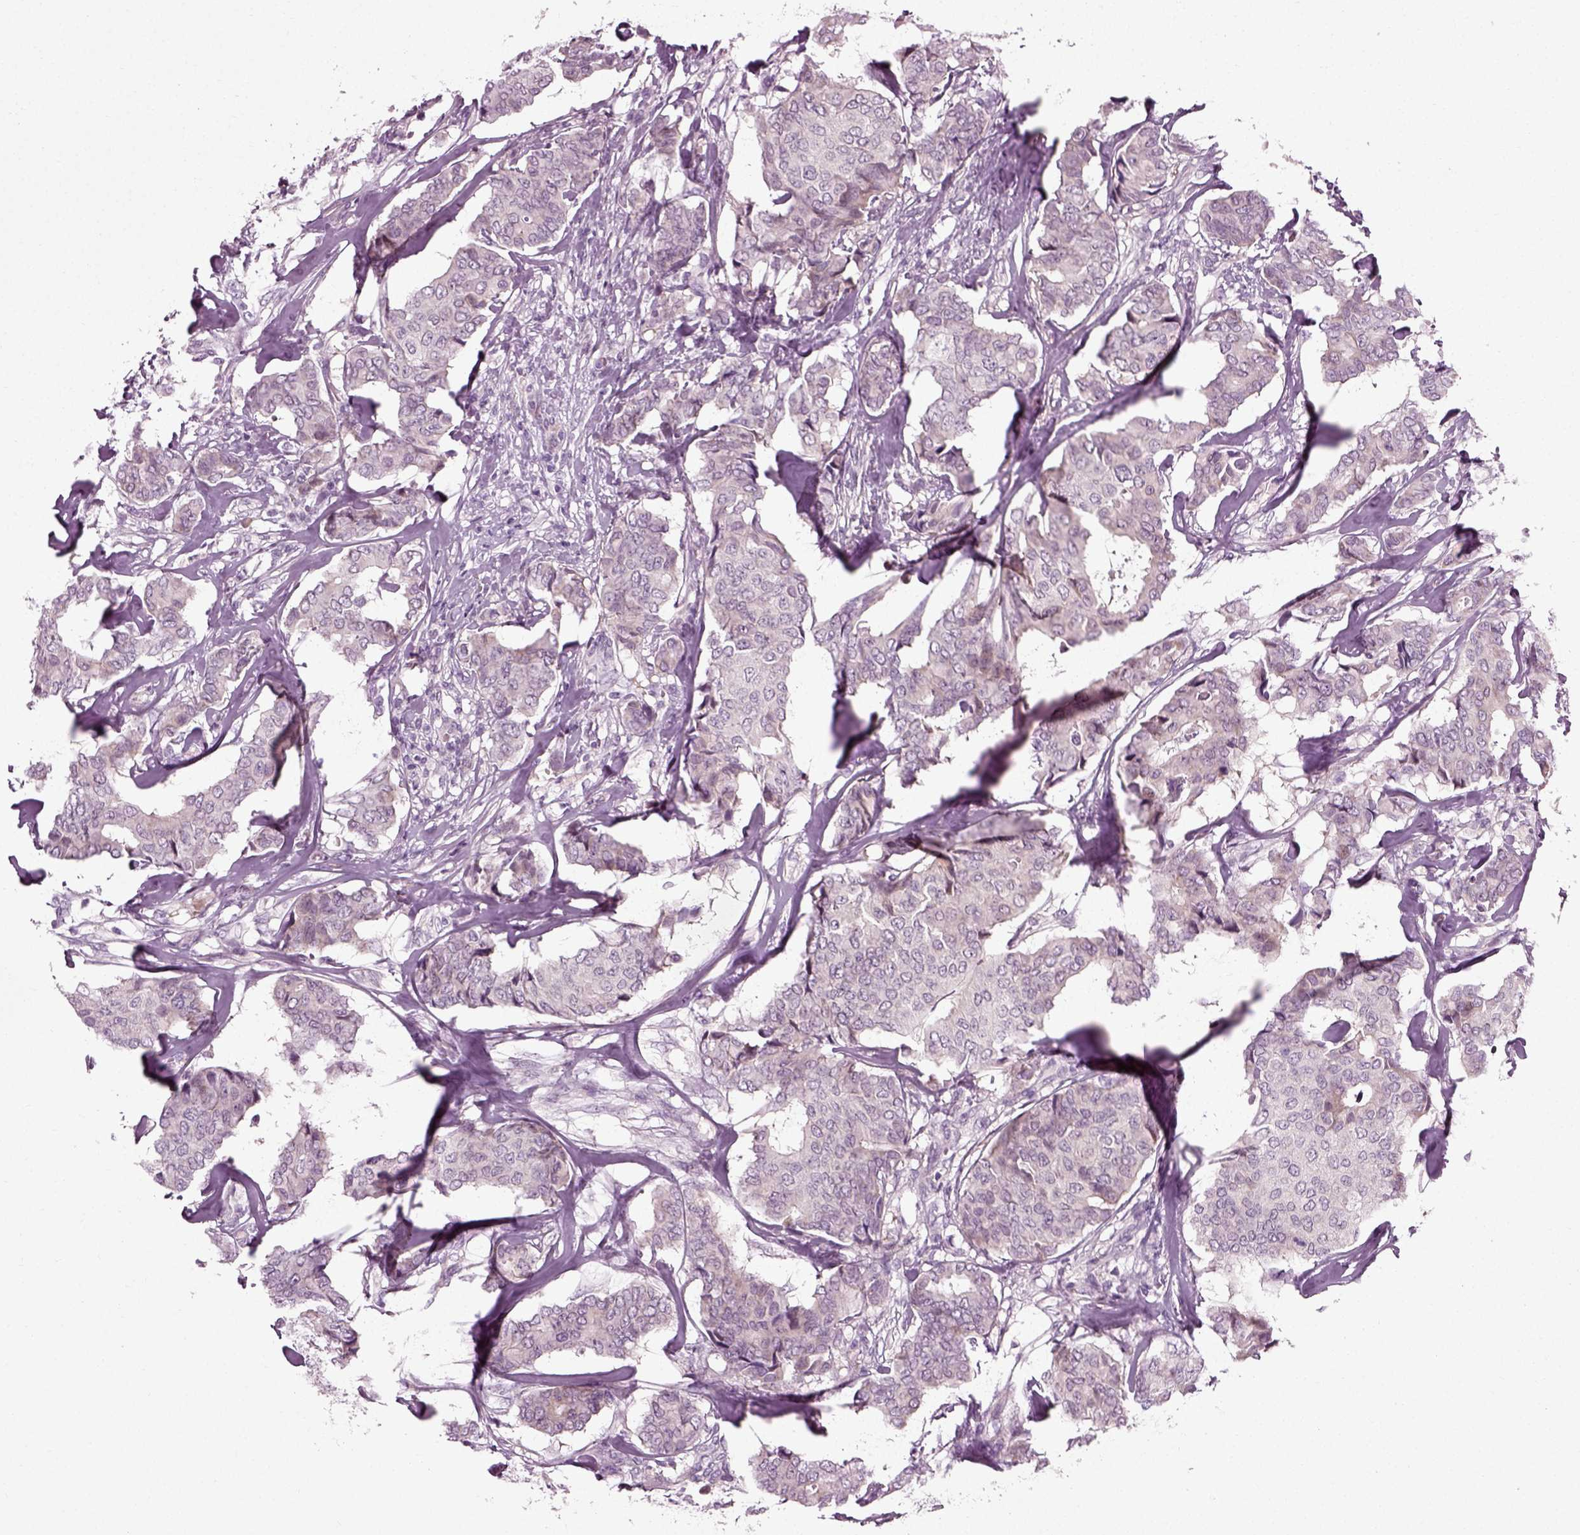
{"staining": {"intensity": "negative", "quantity": "none", "location": "none"}, "tissue": "breast cancer", "cell_type": "Tumor cells", "image_type": "cancer", "snomed": [{"axis": "morphology", "description": "Duct carcinoma"}, {"axis": "topography", "description": "Breast"}], "caption": "This is a photomicrograph of immunohistochemistry (IHC) staining of breast cancer, which shows no positivity in tumor cells.", "gene": "SCG5", "patient": {"sex": "female", "age": 75}}